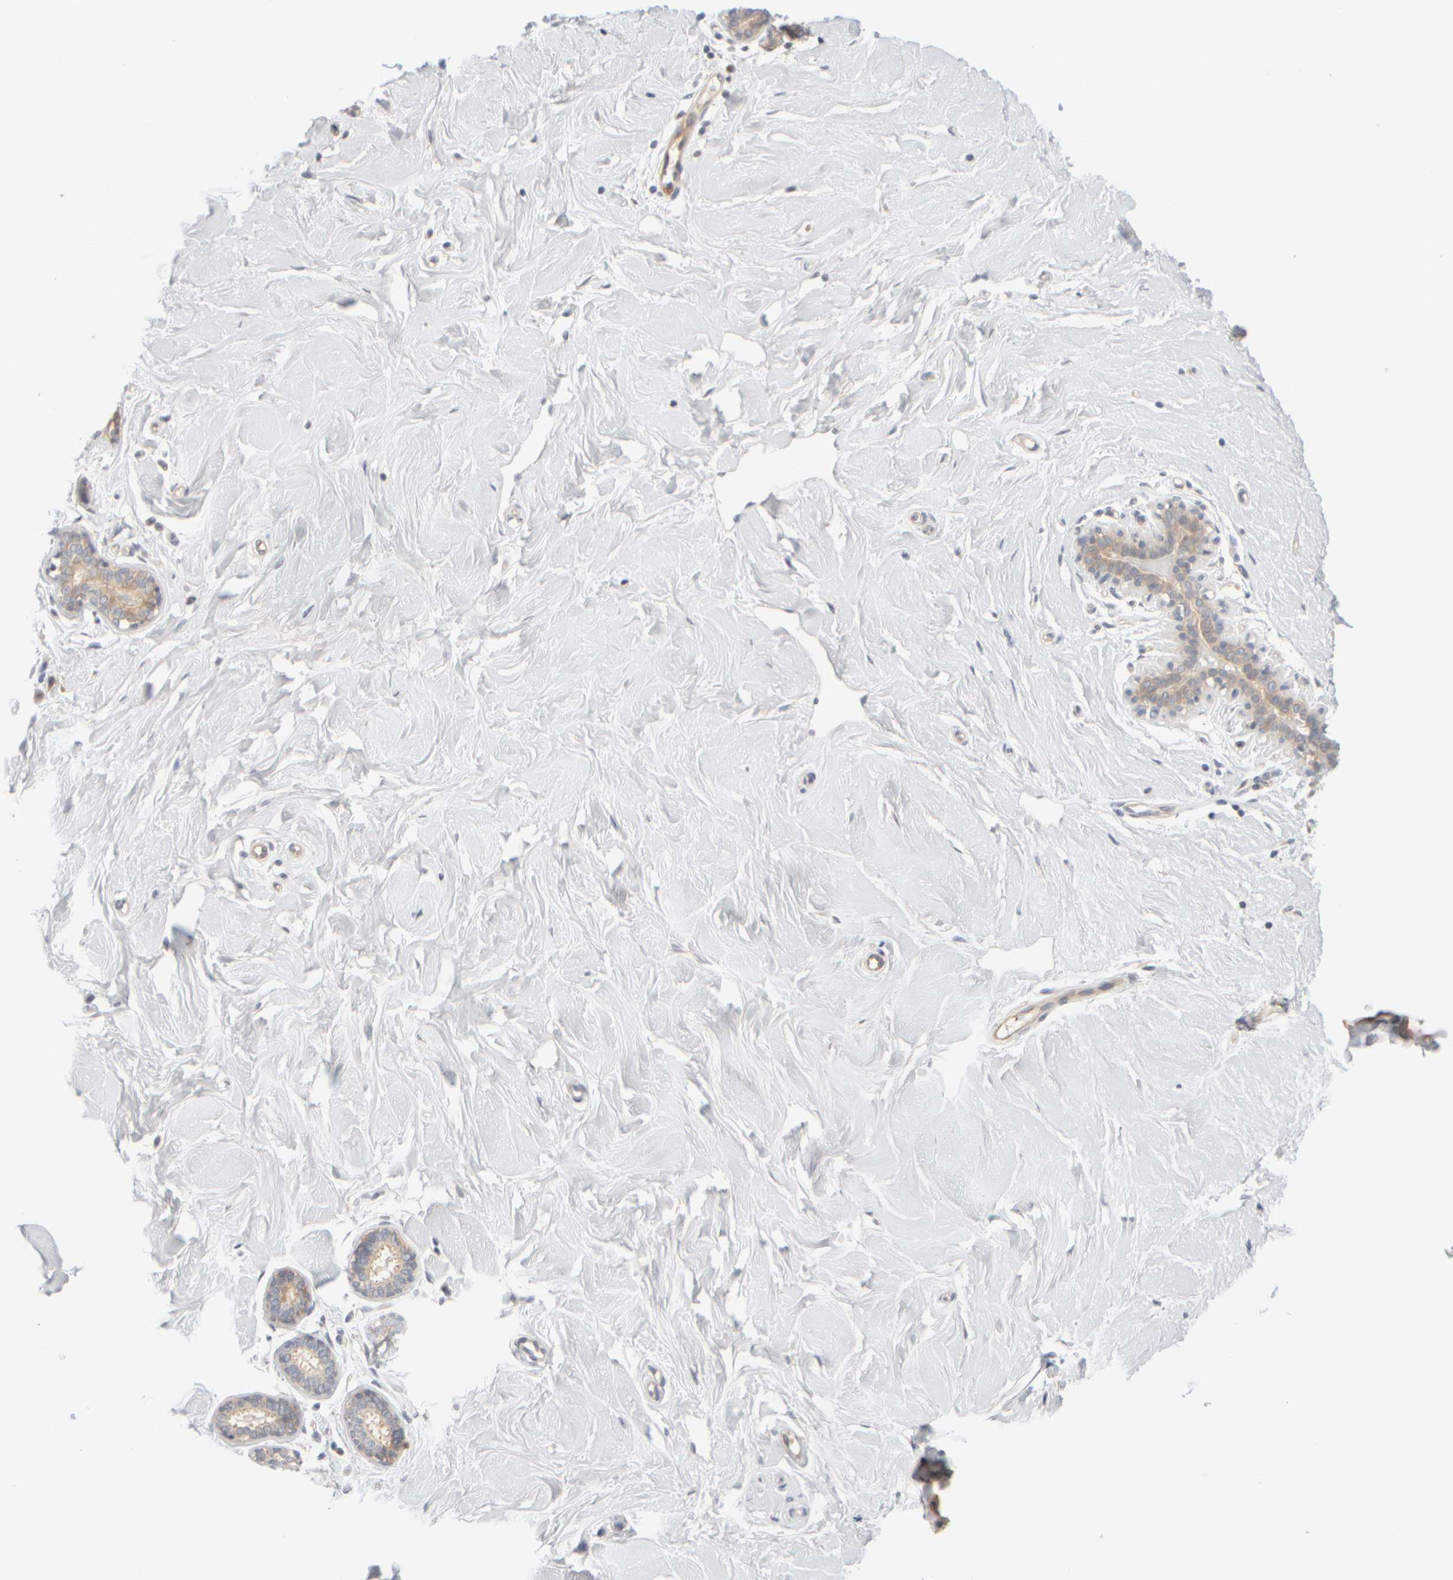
{"staining": {"intensity": "negative", "quantity": "none", "location": "none"}, "tissue": "breast", "cell_type": "Adipocytes", "image_type": "normal", "snomed": [{"axis": "morphology", "description": "Normal tissue, NOS"}, {"axis": "topography", "description": "Breast"}], "caption": "The image shows no significant expression in adipocytes of breast.", "gene": "GOPC", "patient": {"sex": "female", "age": 23}}